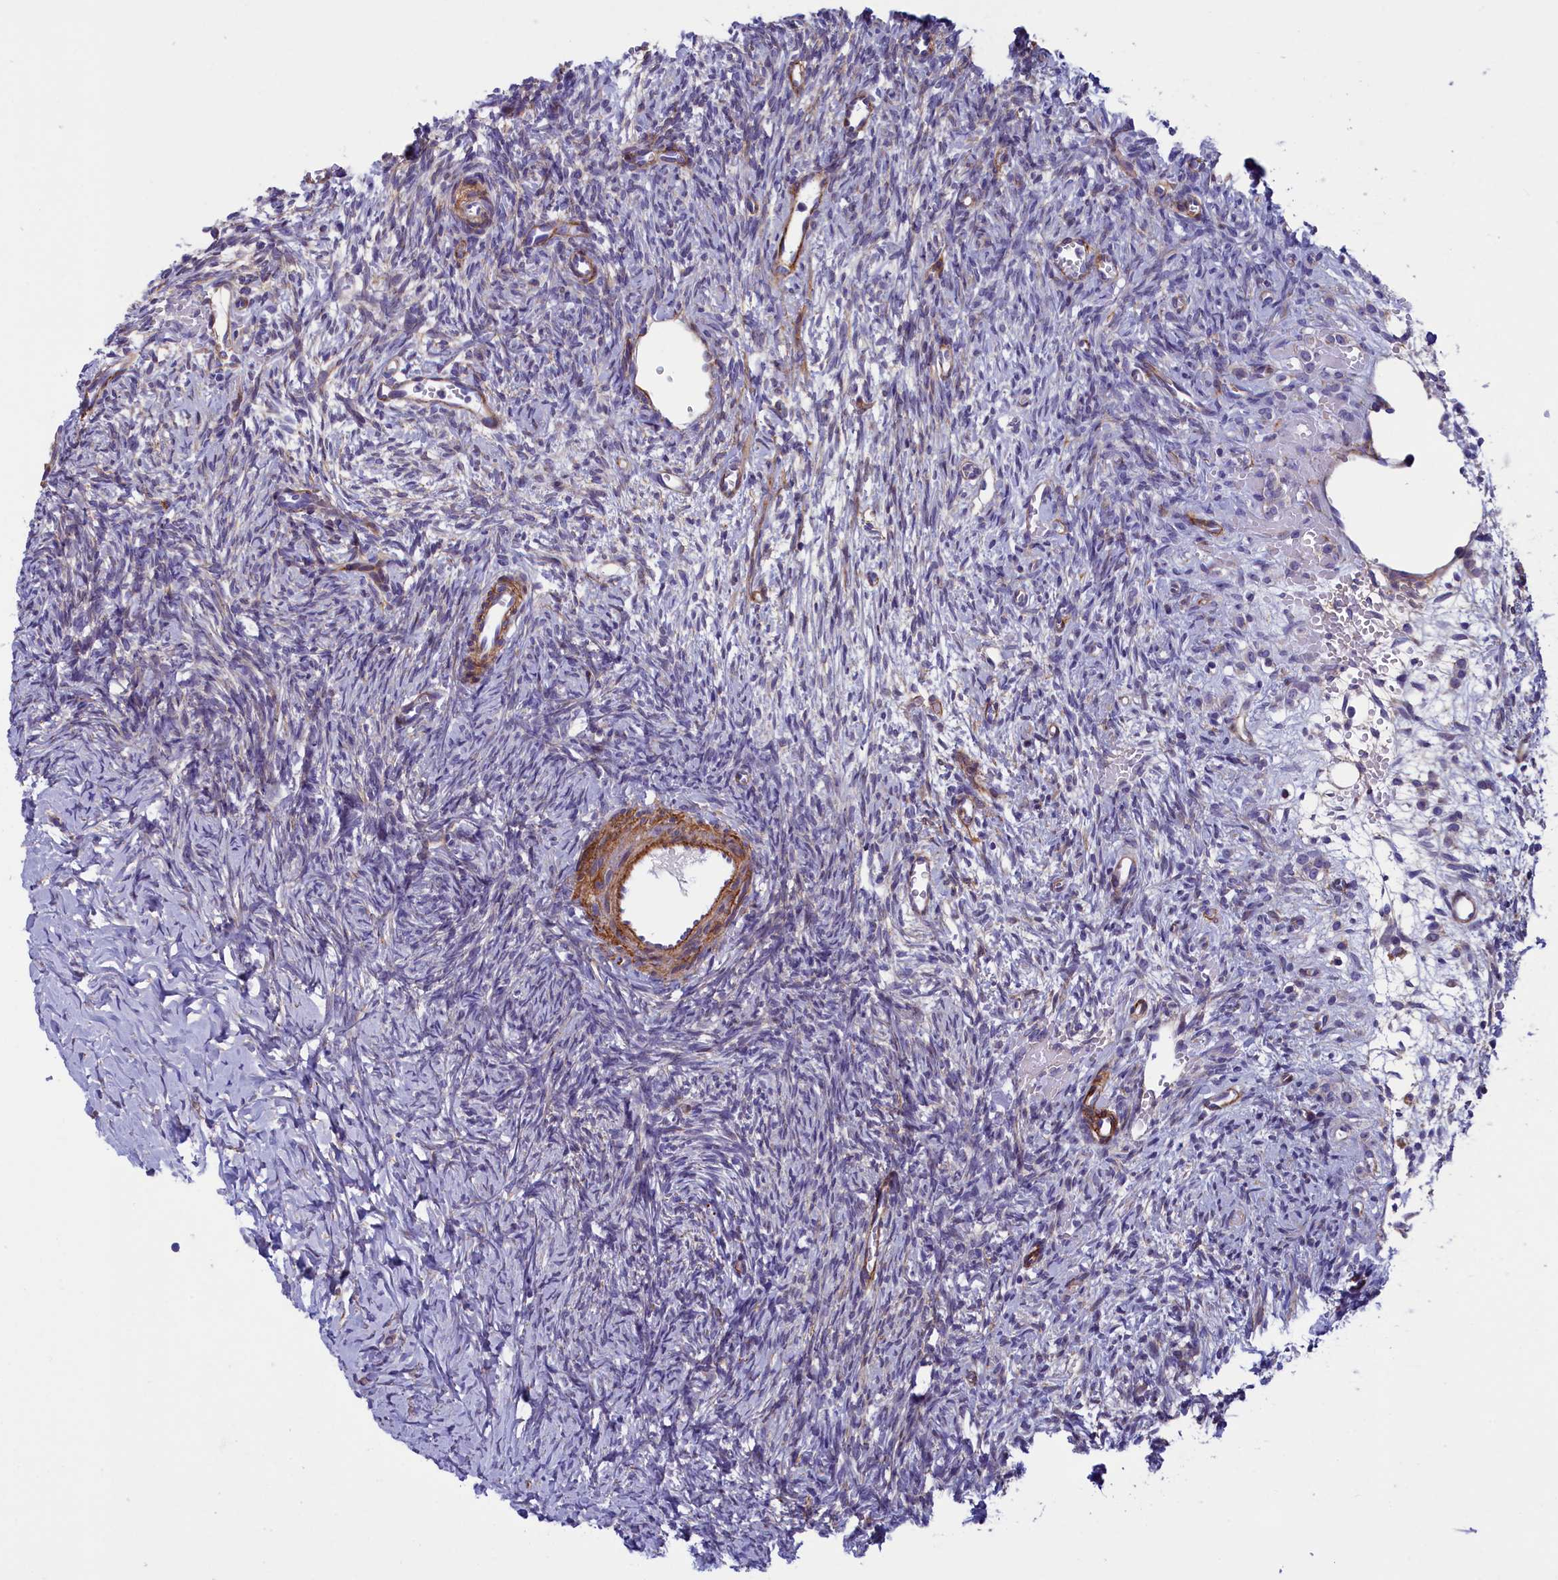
{"staining": {"intensity": "negative", "quantity": "none", "location": "none"}, "tissue": "ovary", "cell_type": "Ovarian stroma cells", "image_type": "normal", "snomed": [{"axis": "morphology", "description": "Normal tissue, NOS"}, {"axis": "topography", "description": "Ovary"}], "caption": "Histopathology image shows no protein staining in ovarian stroma cells of unremarkable ovary. (Brightfield microscopy of DAB immunohistochemistry at high magnification).", "gene": "LOXL1", "patient": {"sex": "female", "age": 39}}